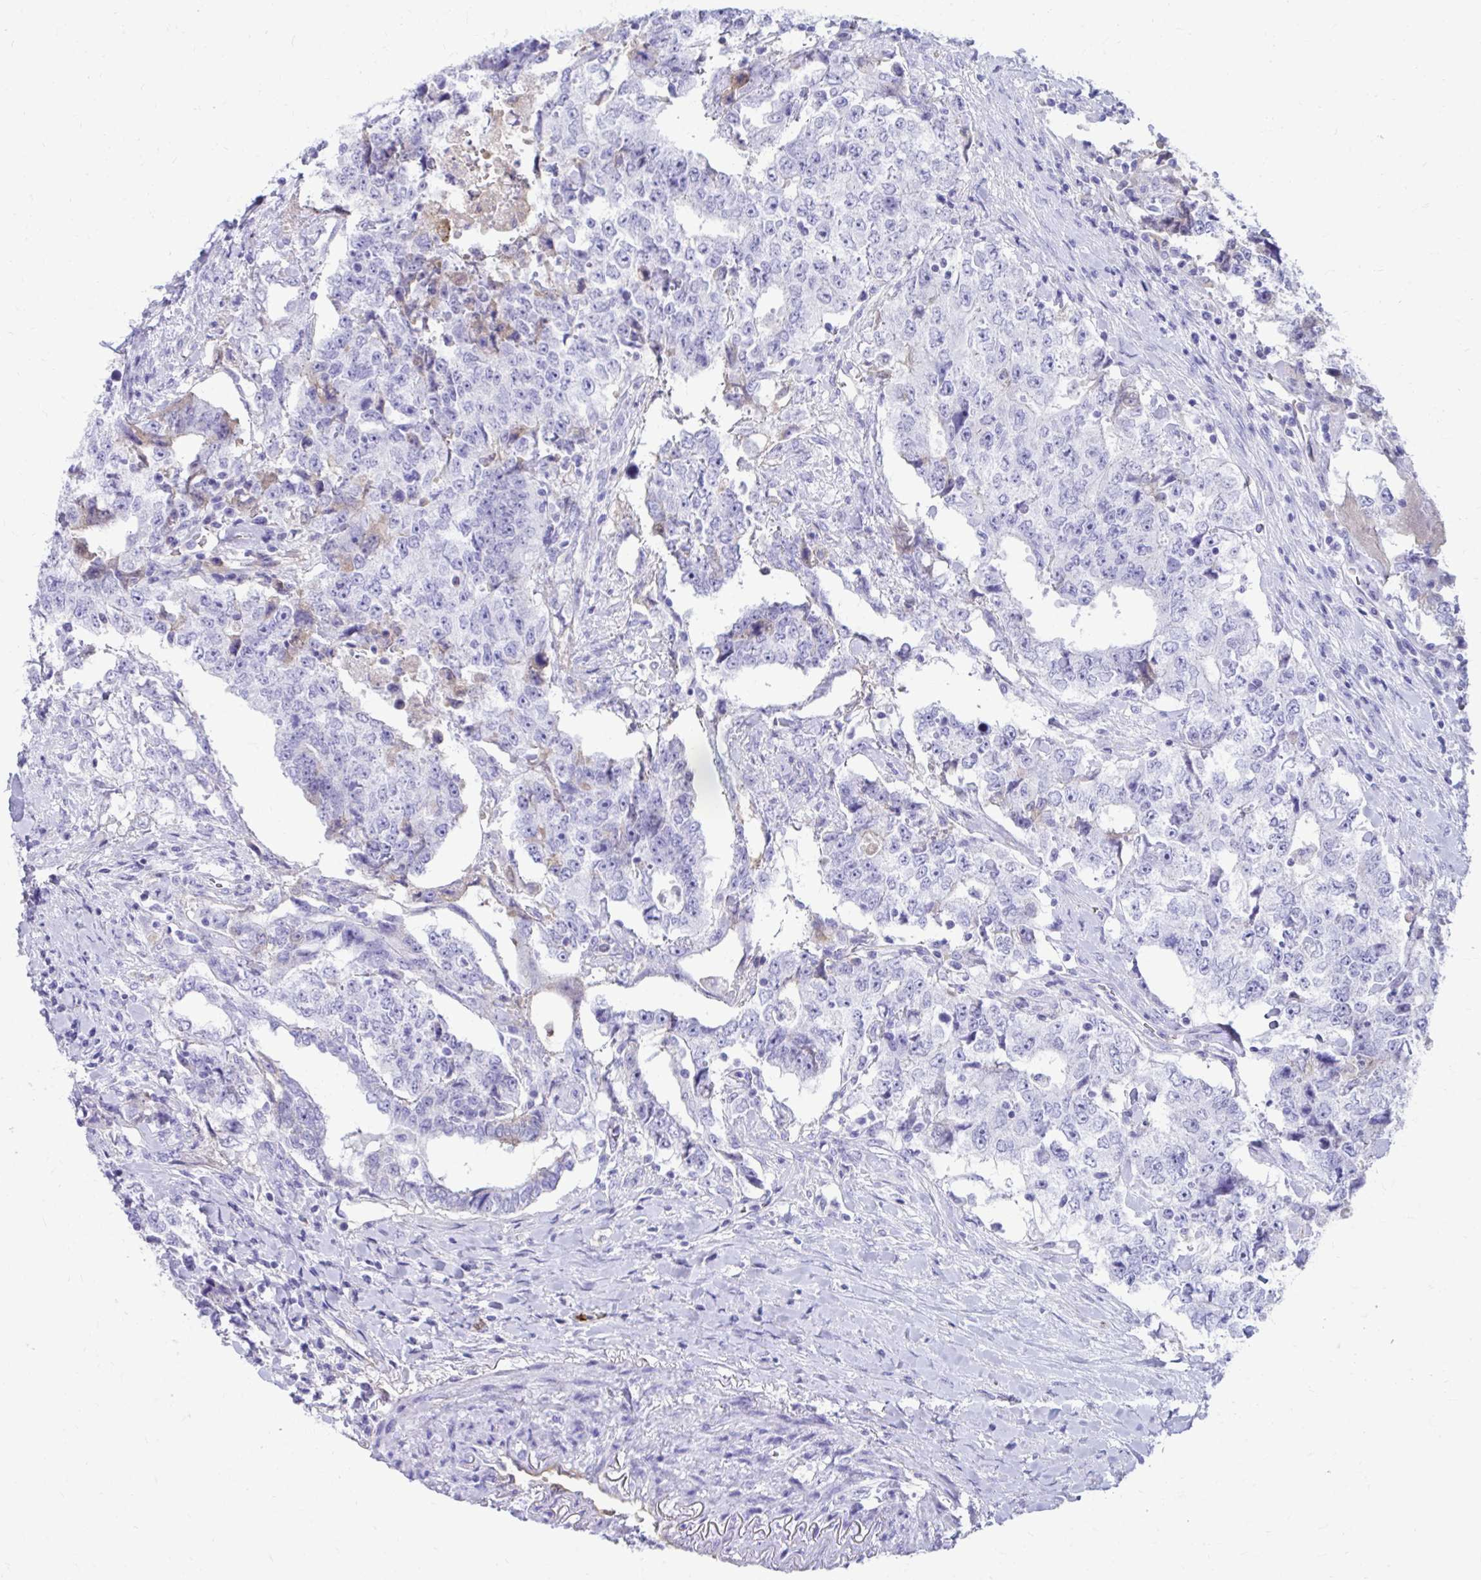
{"staining": {"intensity": "negative", "quantity": "none", "location": "none"}, "tissue": "testis cancer", "cell_type": "Tumor cells", "image_type": "cancer", "snomed": [{"axis": "morphology", "description": "Carcinoma, Embryonal, NOS"}, {"axis": "topography", "description": "Testis"}], "caption": "The micrograph reveals no staining of tumor cells in testis cancer (embryonal carcinoma). (Stains: DAB (3,3'-diaminobenzidine) immunohistochemistry (IHC) with hematoxylin counter stain, Microscopy: brightfield microscopy at high magnification).", "gene": "SMIM9", "patient": {"sex": "male", "age": 24}}